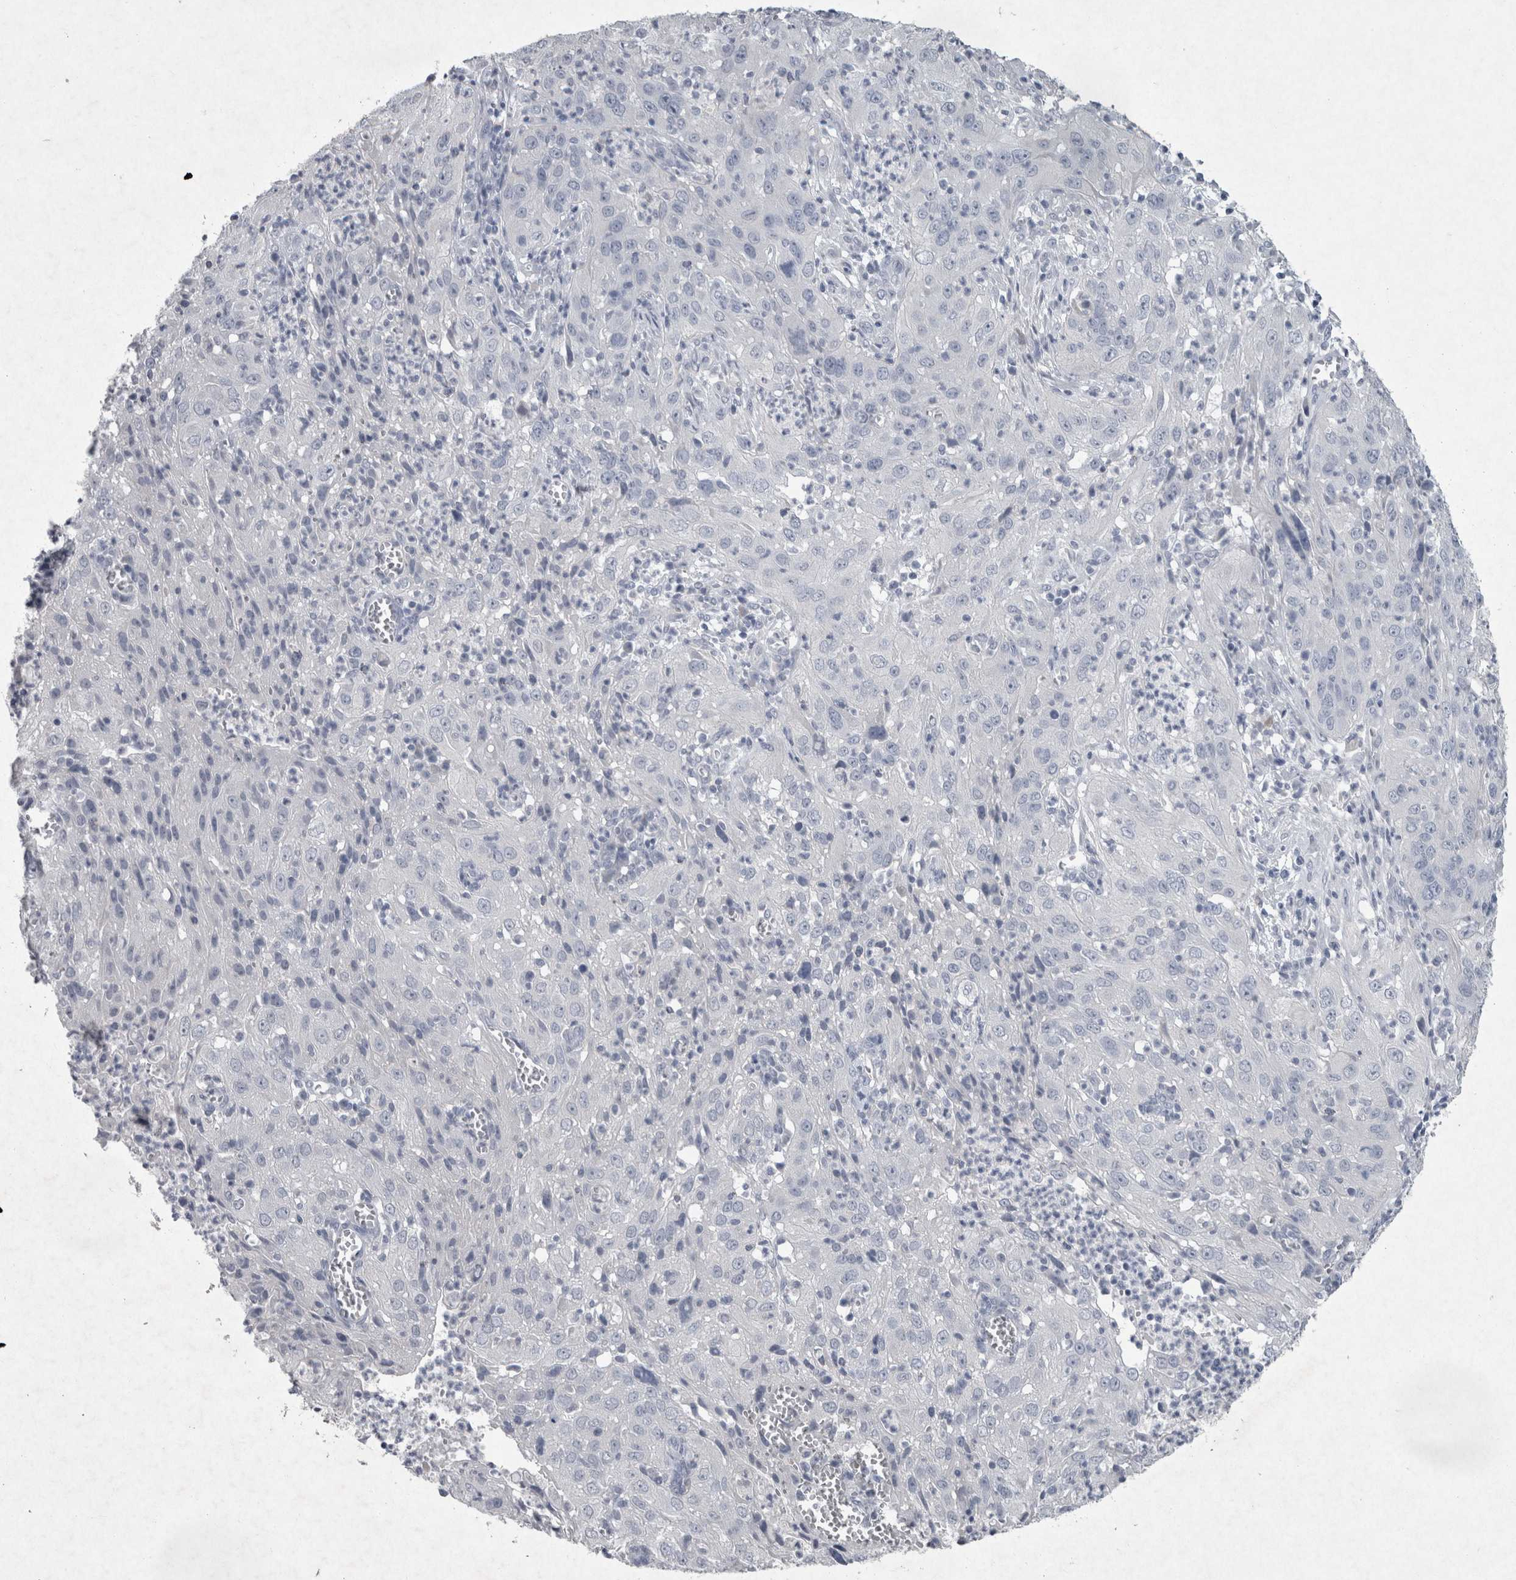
{"staining": {"intensity": "negative", "quantity": "none", "location": "none"}, "tissue": "cervical cancer", "cell_type": "Tumor cells", "image_type": "cancer", "snomed": [{"axis": "morphology", "description": "Squamous cell carcinoma, NOS"}, {"axis": "topography", "description": "Cervix"}], "caption": "Photomicrograph shows no protein staining in tumor cells of squamous cell carcinoma (cervical) tissue. (IHC, brightfield microscopy, high magnification).", "gene": "PDX1", "patient": {"sex": "female", "age": 32}}